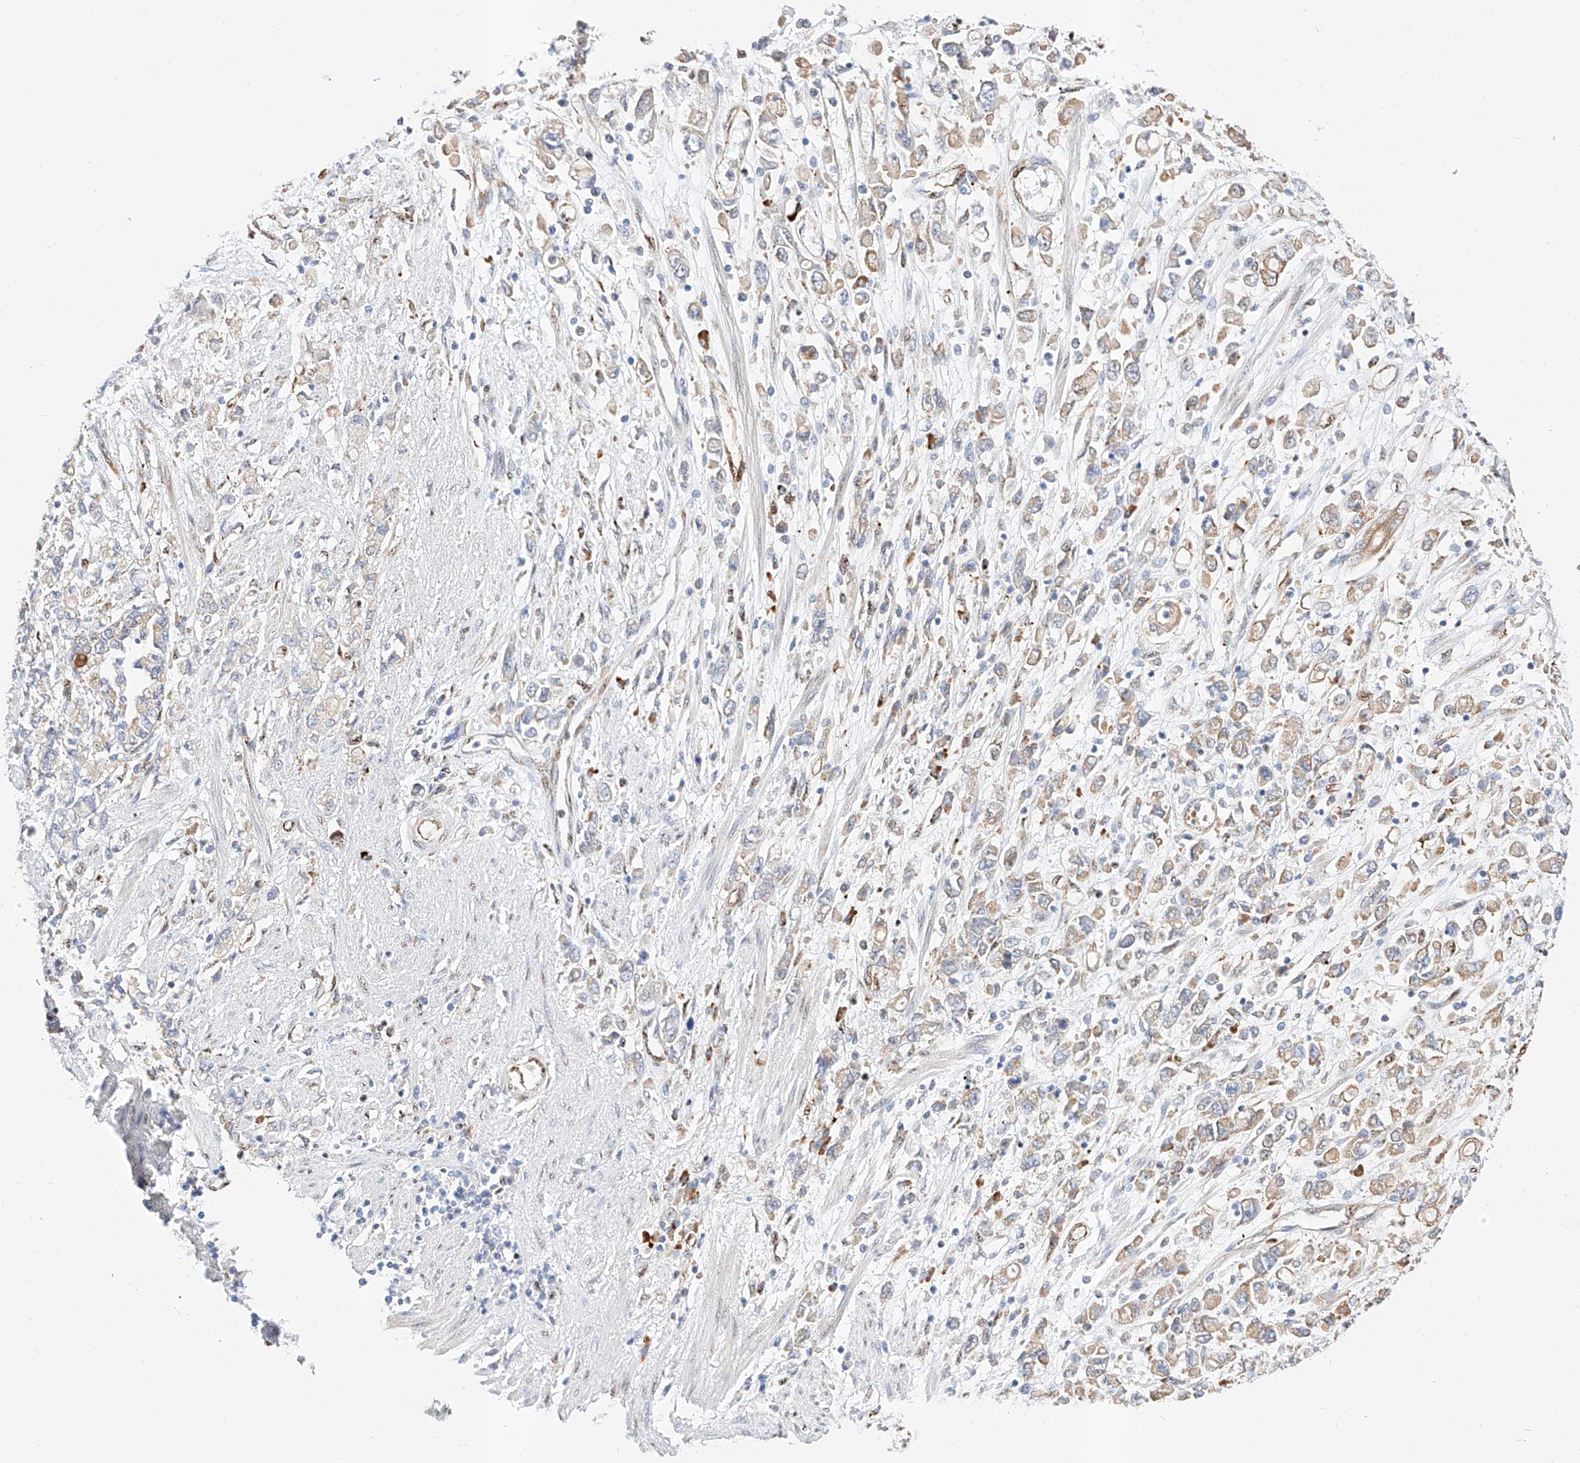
{"staining": {"intensity": "weak", "quantity": "25%-75%", "location": "cytoplasmic/membranous"}, "tissue": "stomach cancer", "cell_type": "Tumor cells", "image_type": "cancer", "snomed": [{"axis": "morphology", "description": "Adenocarcinoma, NOS"}, {"axis": "topography", "description": "Stomach"}], "caption": "The image exhibits immunohistochemical staining of stomach cancer. There is weak cytoplasmic/membranous staining is present in approximately 25%-75% of tumor cells.", "gene": "ATXN7L2", "patient": {"sex": "female", "age": 76}}